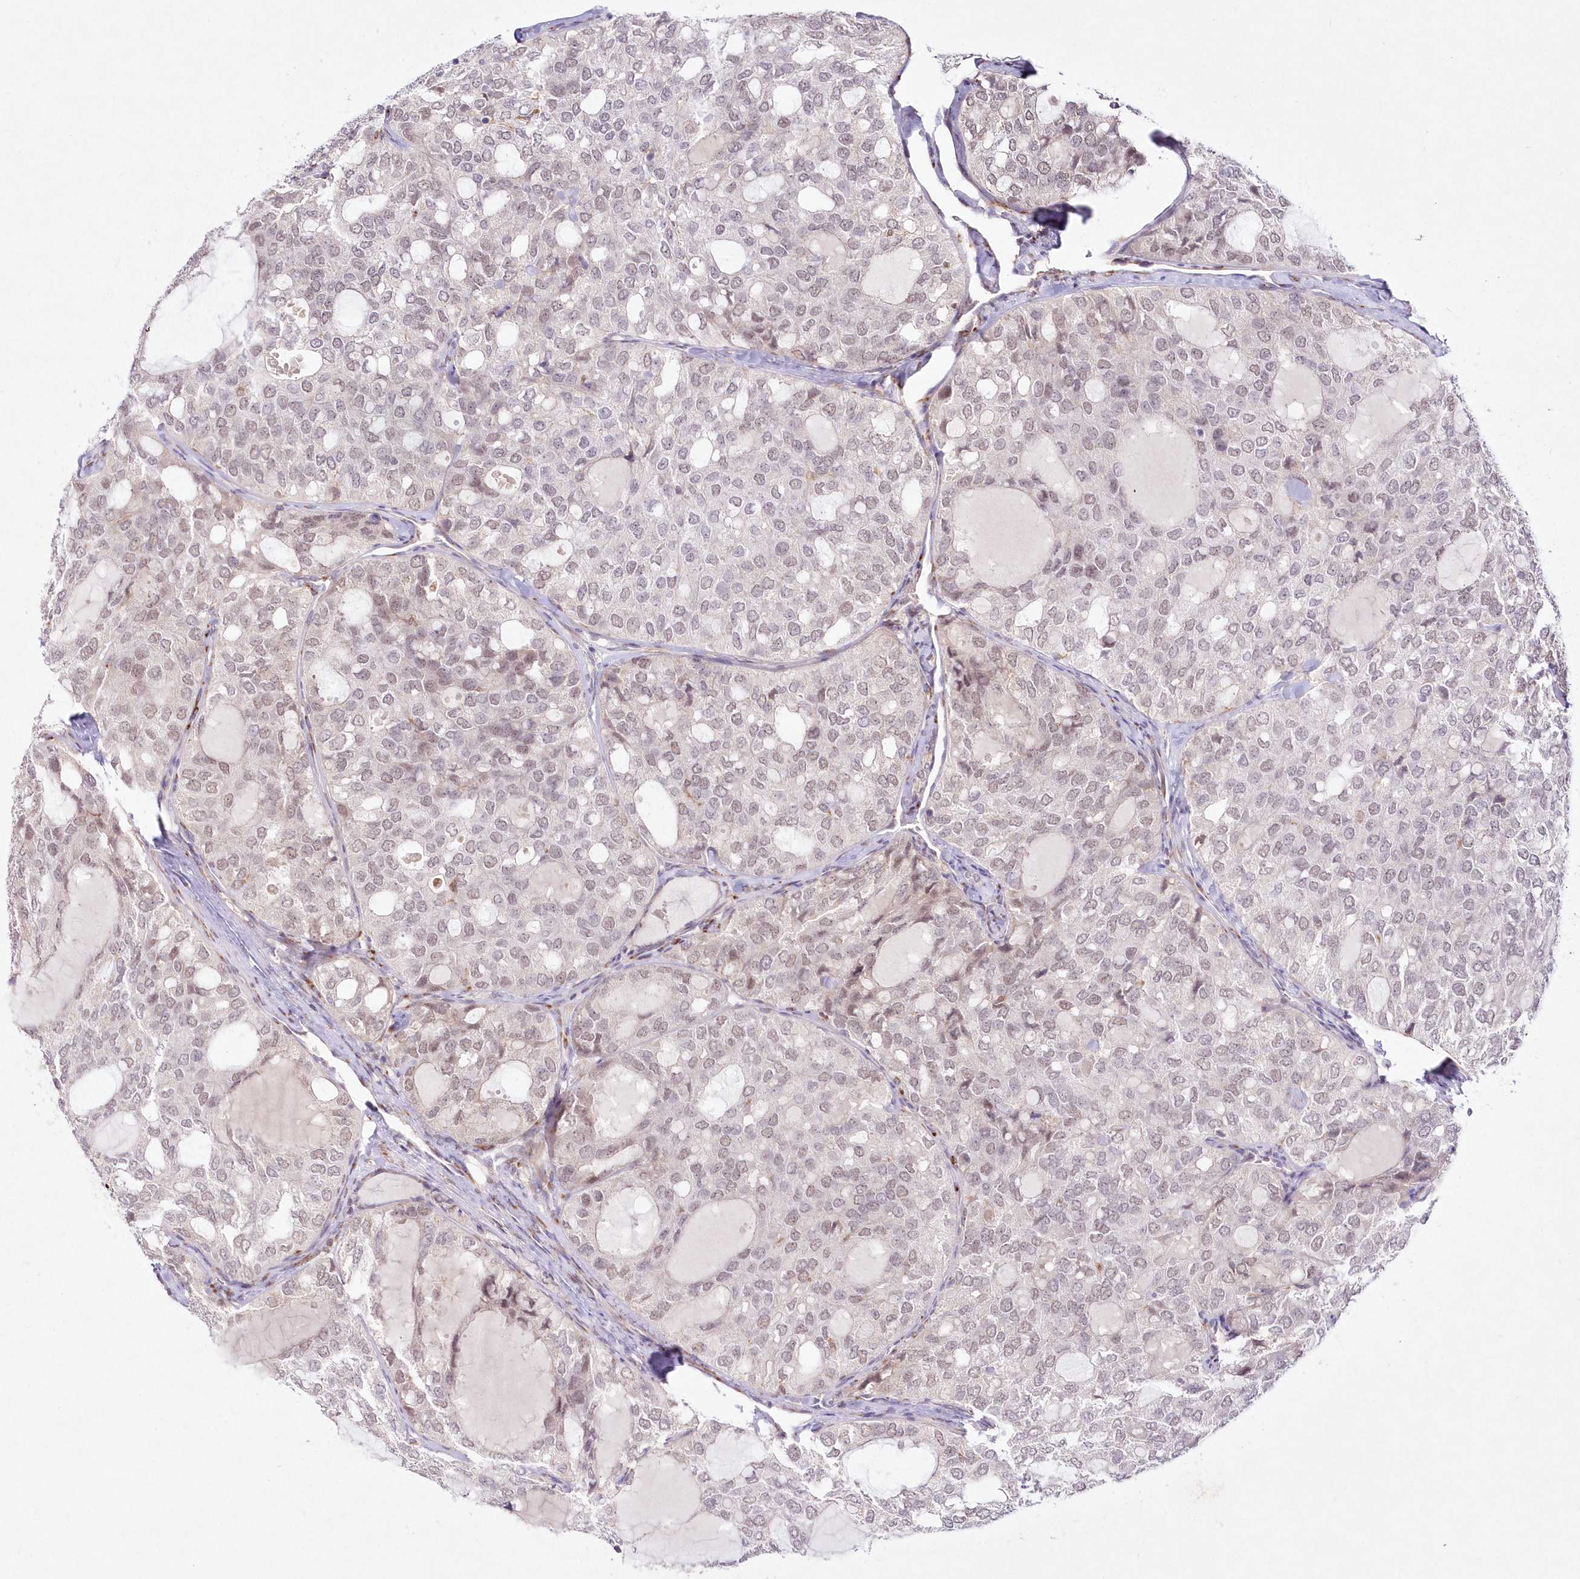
{"staining": {"intensity": "negative", "quantity": "none", "location": "none"}, "tissue": "thyroid cancer", "cell_type": "Tumor cells", "image_type": "cancer", "snomed": [{"axis": "morphology", "description": "Follicular adenoma carcinoma, NOS"}, {"axis": "topography", "description": "Thyroid gland"}], "caption": "Tumor cells are negative for brown protein staining in thyroid cancer (follicular adenoma carcinoma).", "gene": "LDB1", "patient": {"sex": "male", "age": 75}}